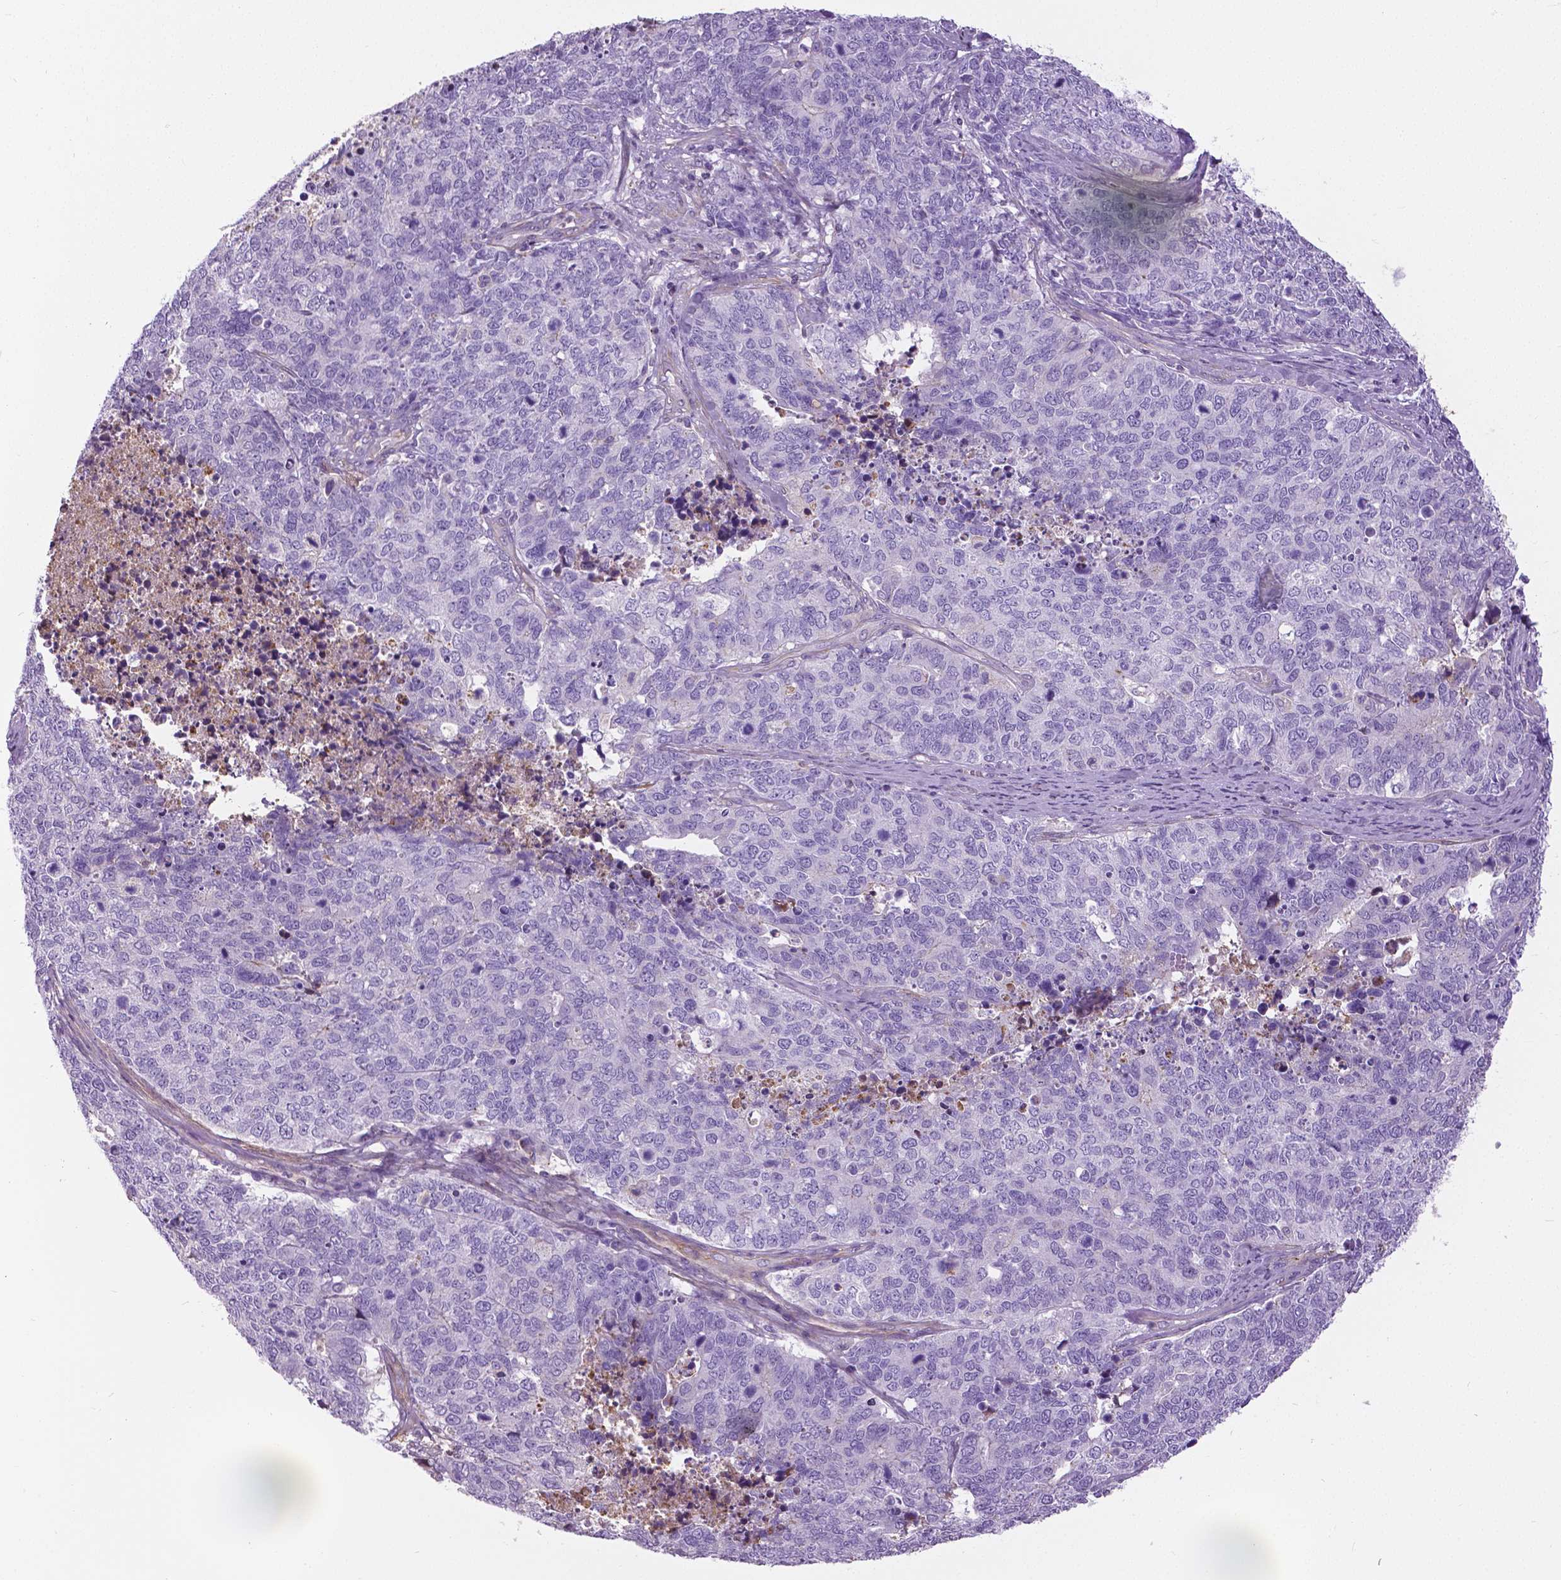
{"staining": {"intensity": "negative", "quantity": "none", "location": "none"}, "tissue": "cervical cancer", "cell_type": "Tumor cells", "image_type": "cancer", "snomed": [{"axis": "morphology", "description": "Adenocarcinoma, NOS"}, {"axis": "topography", "description": "Cervix"}], "caption": "DAB immunohistochemical staining of cervical cancer (adenocarcinoma) displays no significant expression in tumor cells.", "gene": "ANXA13", "patient": {"sex": "female", "age": 63}}